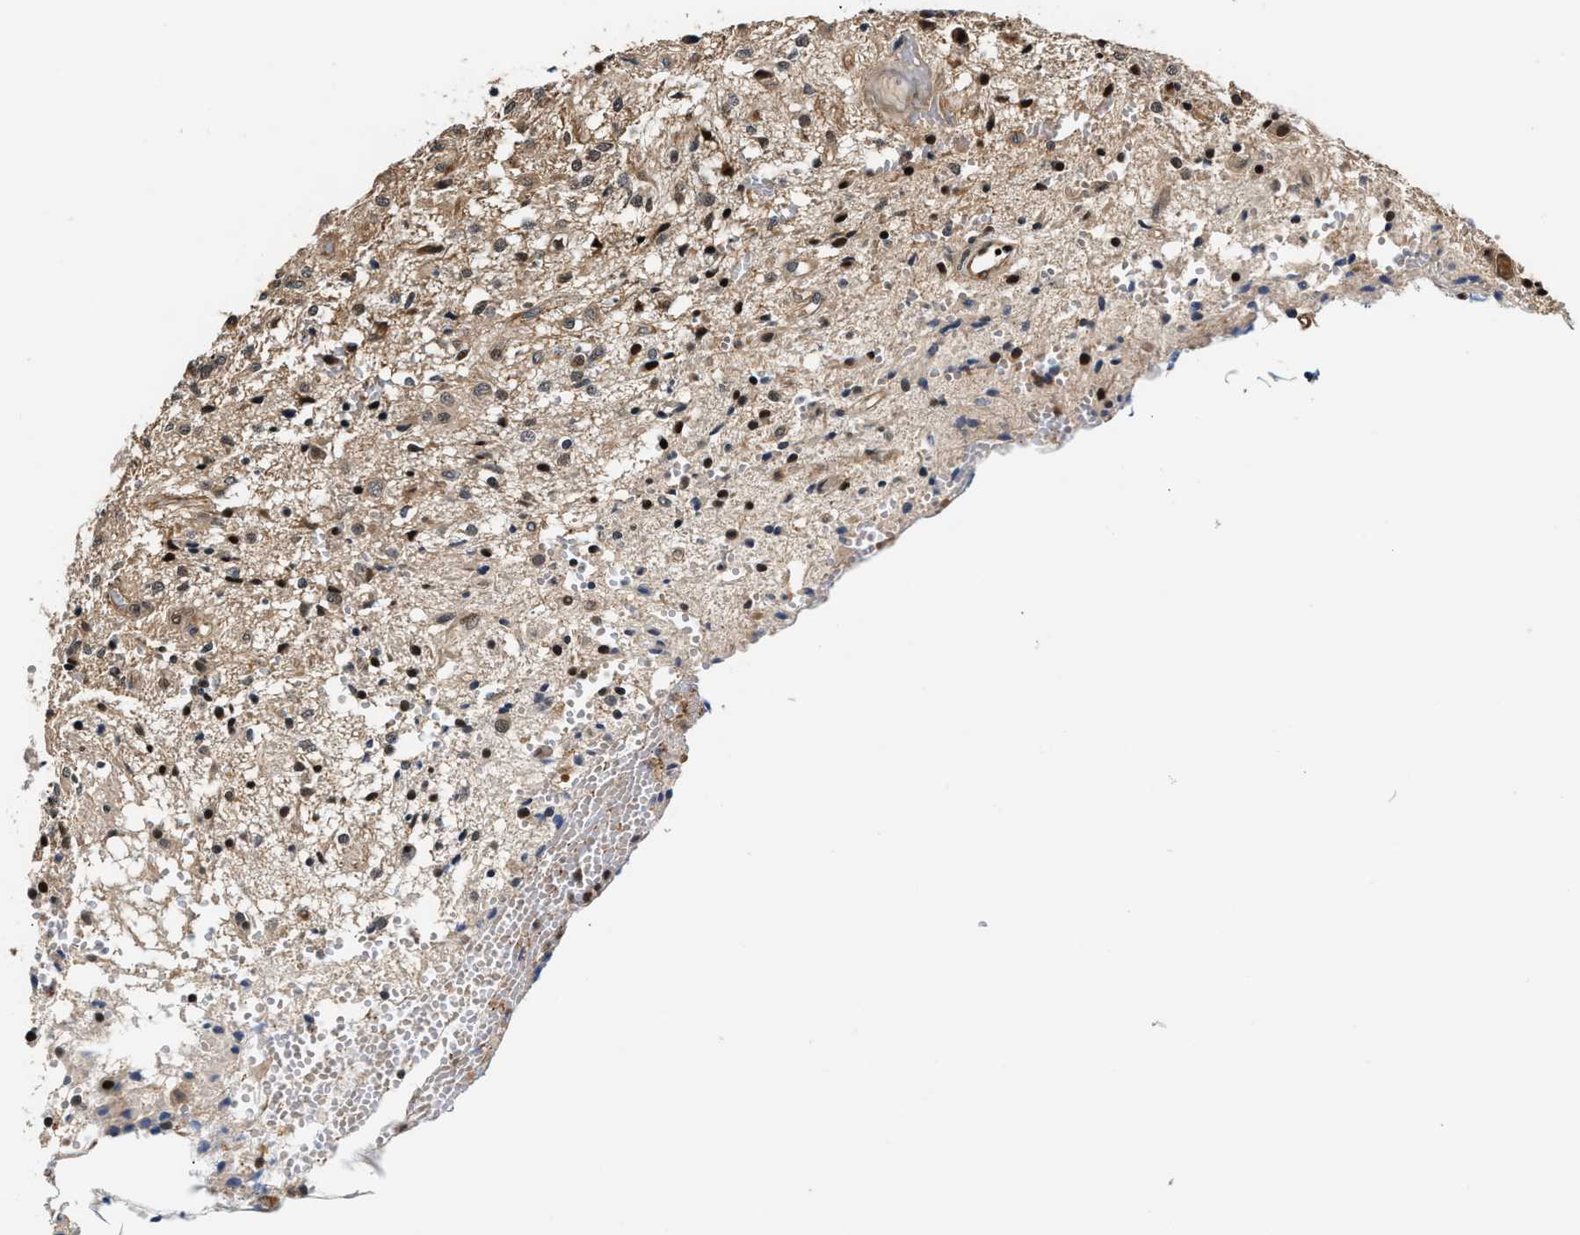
{"staining": {"intensity": "moderate", "quantity": "<25%", "location": "cytoplasmic/membranous,nuclear"}, "tissue": "glioma", "cell_type": "Tumor cells", "image_type": "cancer", "snomed": [{"axis": "morphology", "description": "Glioma, malignant, High grade"}, {"axis": "topography", "description": "Brain"}], "caption": "High-grade glioma (malignant) tissue exhibits moderate cytoplasmic/membranous and nuclear staining in approximately <25% of tumor cells, visualized by immunohistochemistry. The protein is shown in brown color, while the nuclei are stained blue.", "gene": "TUT7", "patient": {"sex": "female", "age": 59}}